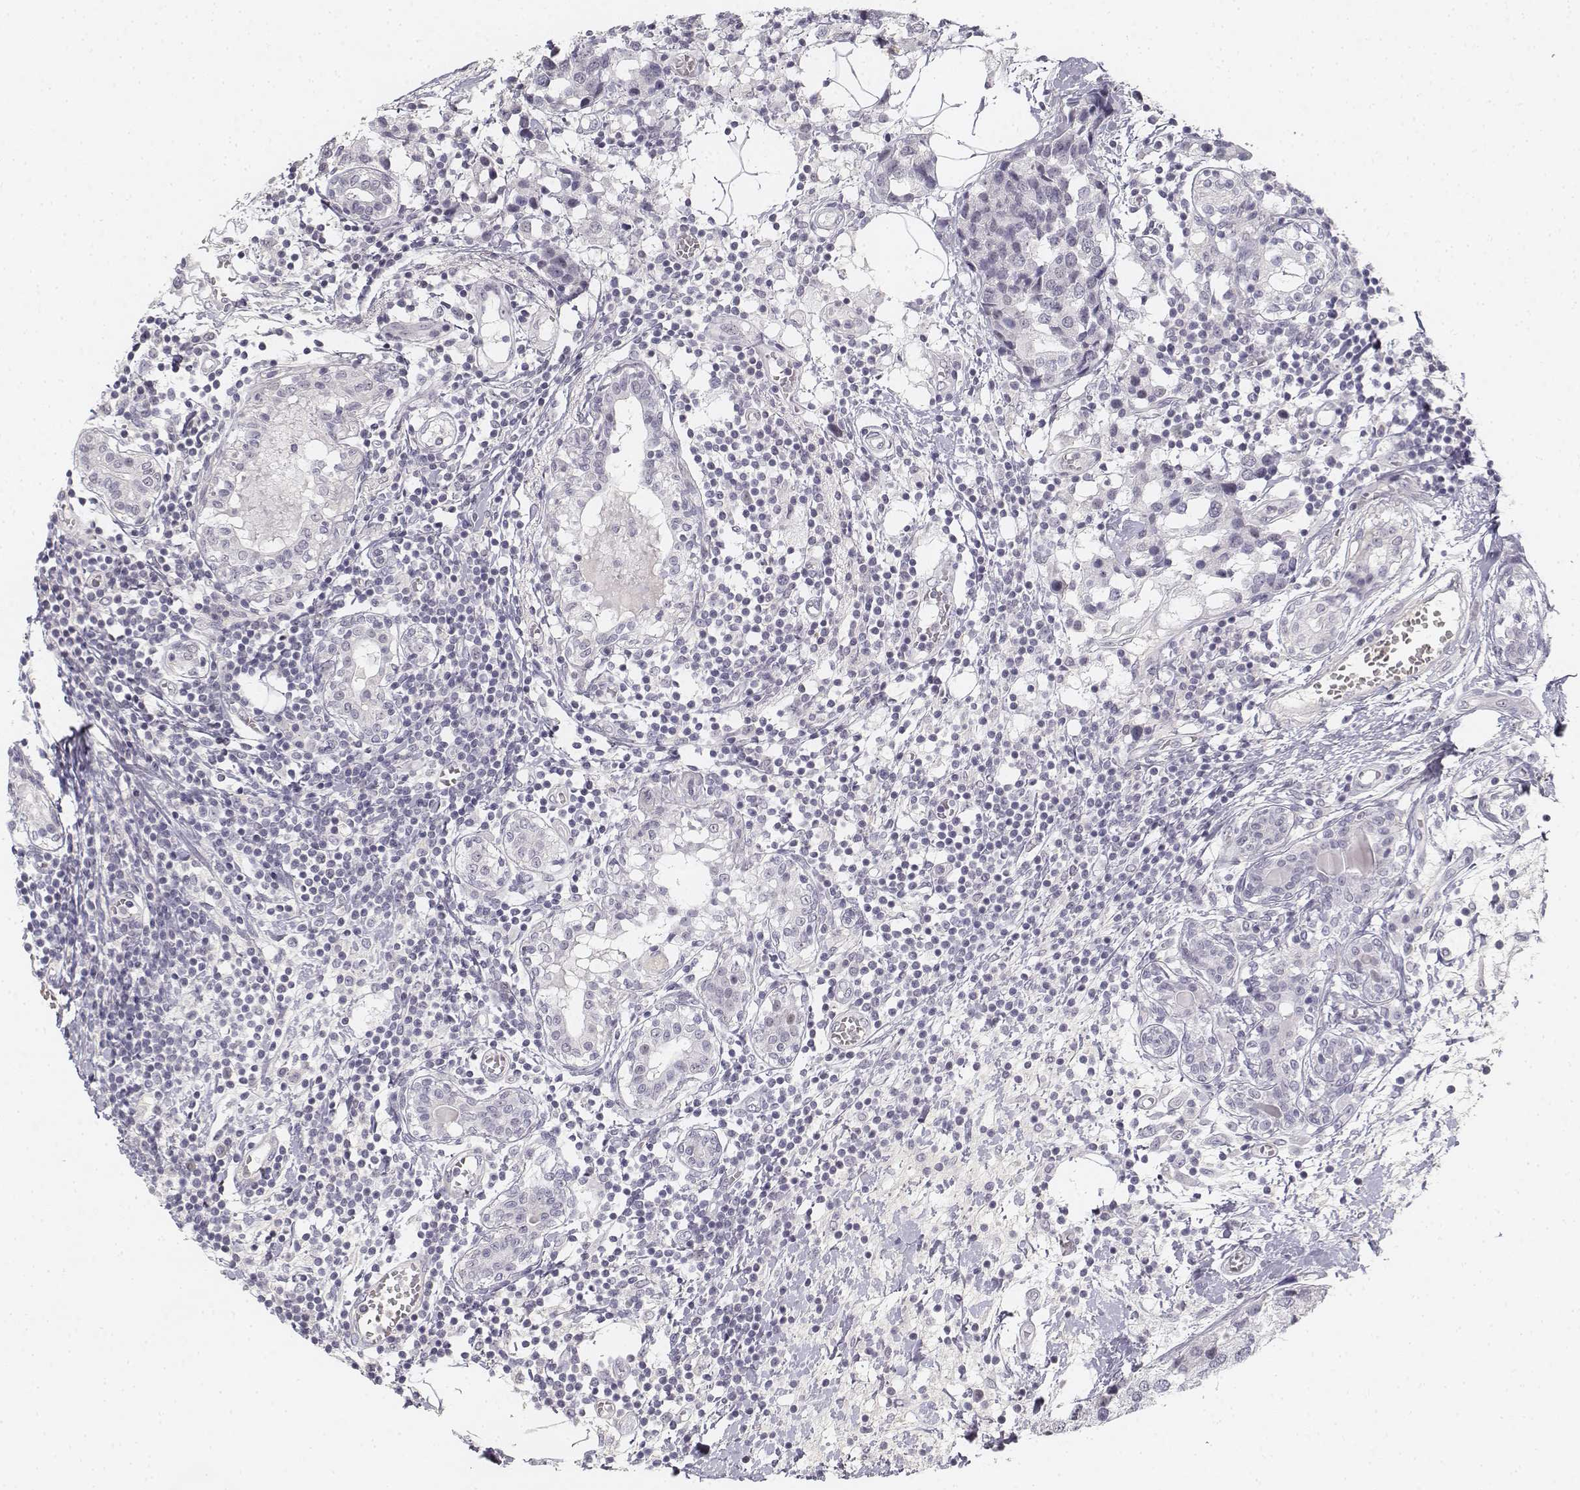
{"staining": {"intensity": "negative", "quantity": "none", "location": "none"}, "tissue": "breast cancer", "cell_type": "Tumor cells", "image_type": "cancer", "snomed": [{"axis": "morphology", "description": "Lobular carcinoma"}, {"axis": "topography", "description": "Breast"}], "caption": "This is an immunohistochemistry image of lobular carcinoma (breast). There is no positivity in tumor cells.", "gene": "KRT84", "patient": {"sex": "female", "age": 59}}